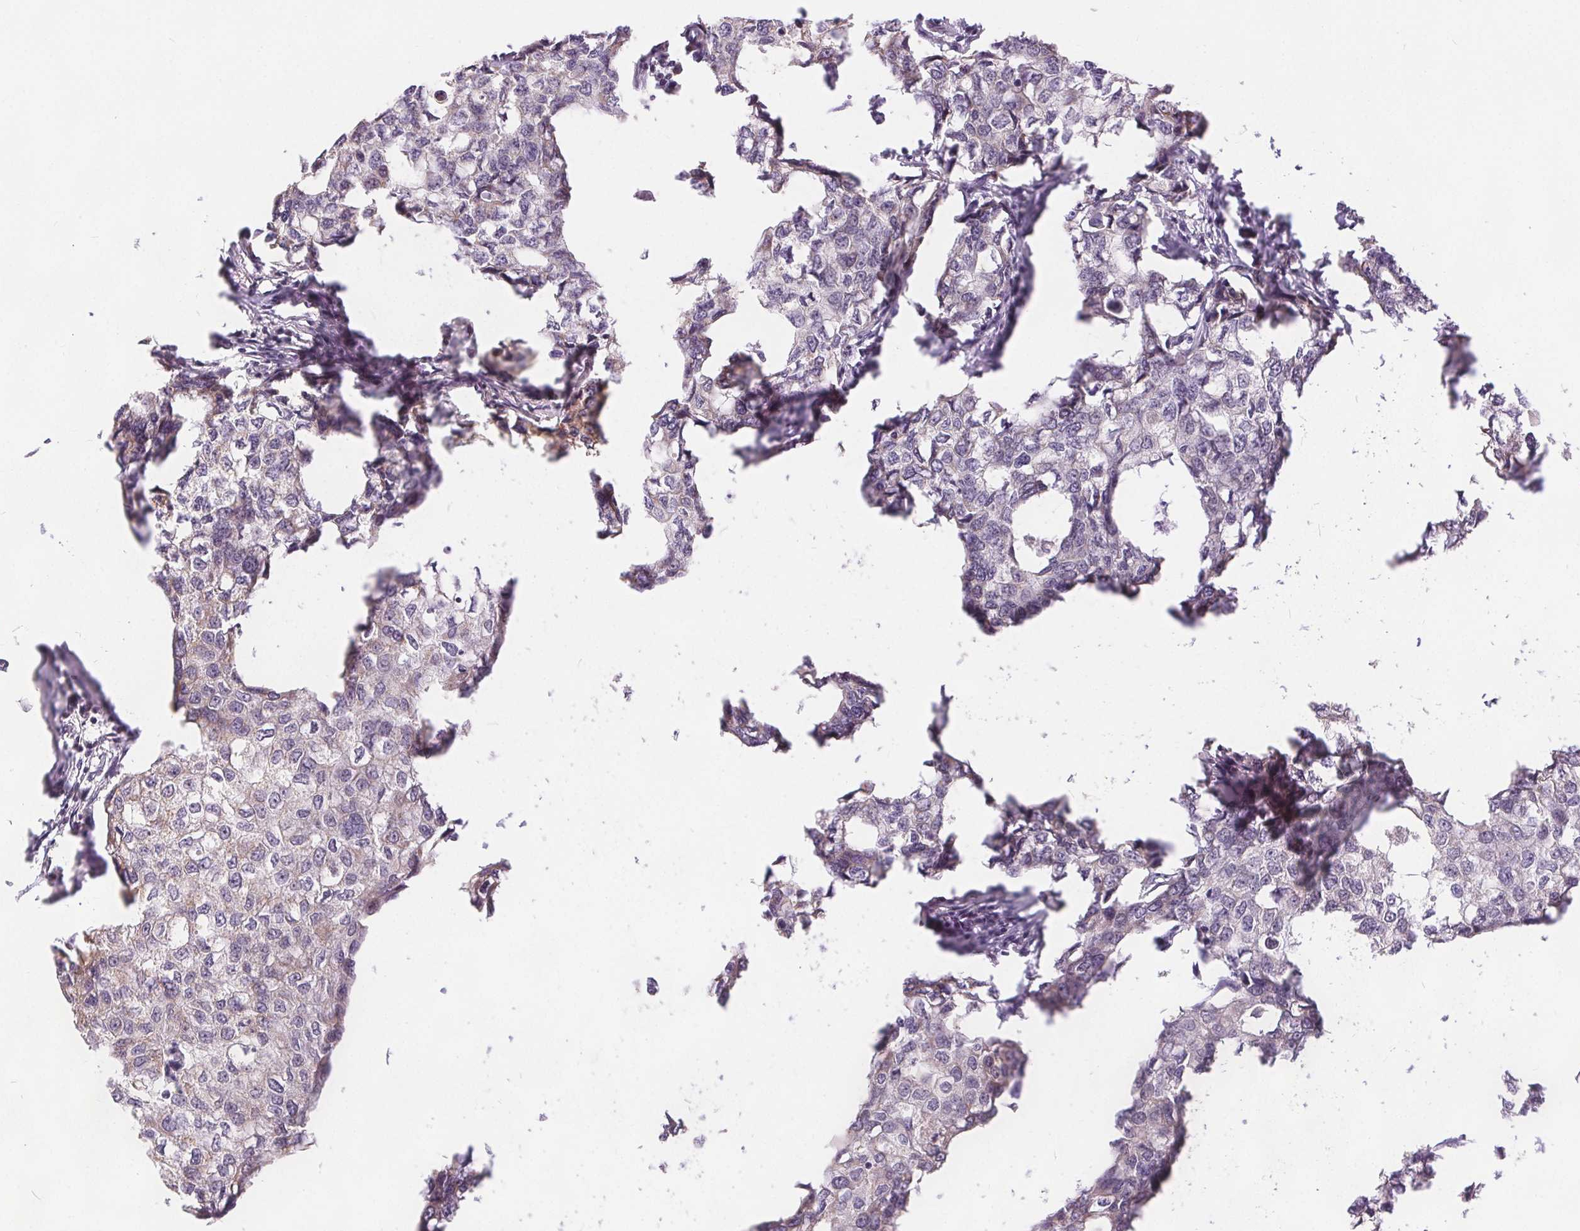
{"staining": {"intensity": "weak", "quantity": "<25%", "location": "cytoplasmic/membranous"}, "tissue": "breast cancer", "cell_type": "Tumor cells", "image_type": "cancer", "snomed": [{"axis": "morphology", "description": "Duct carcinoma"}, {"axis": "topography", "description": "Breast"}], "caption": "The micrograph displays no staining of tumor cells in breast cancer. The staining is performed using DAB brown chromogen with nuclei counter-stained in using hematoxylin.", "gene": "POU2F2", "patient": {"sex": "female", "age": 27}}